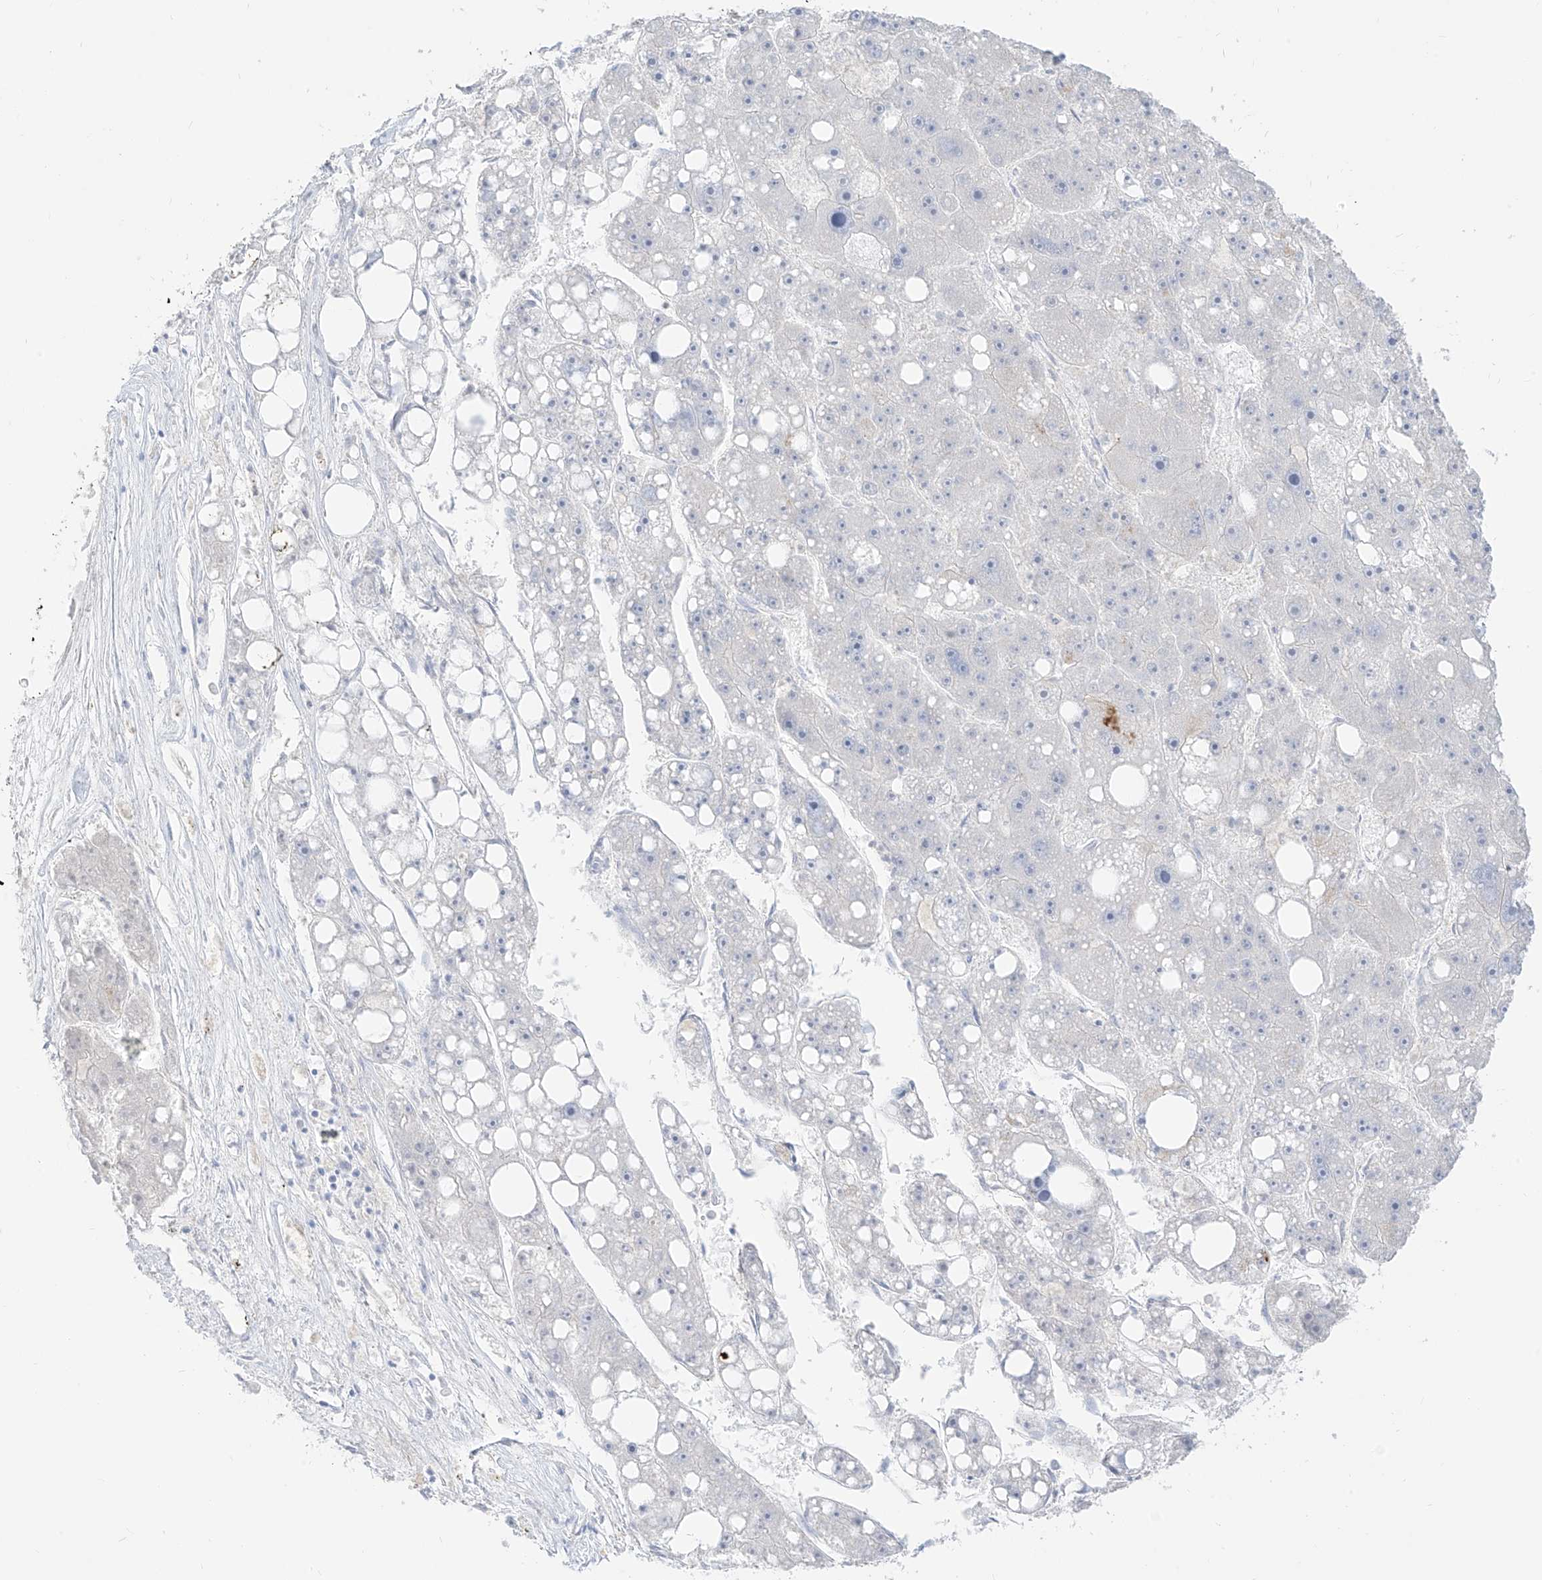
{"staining": {"intensity": "negative", "quantity": "none", "location": "none"}, "tissue": "liver cancer", "cell_type": "Tumor cells", "image_type": "cancer", "snomed": [{"axis": "morphology", "description": "Carcinoma, Hepatocellular, NOS"}, {"axis": "topography", "description": "Liver"}], "caption": "The micrograph shows no significant staining in tumor cells of hepatocellular carcinoma (liver).", "gene": "ARHGEF40", "patient": {"sex": "female", "age": 61}}